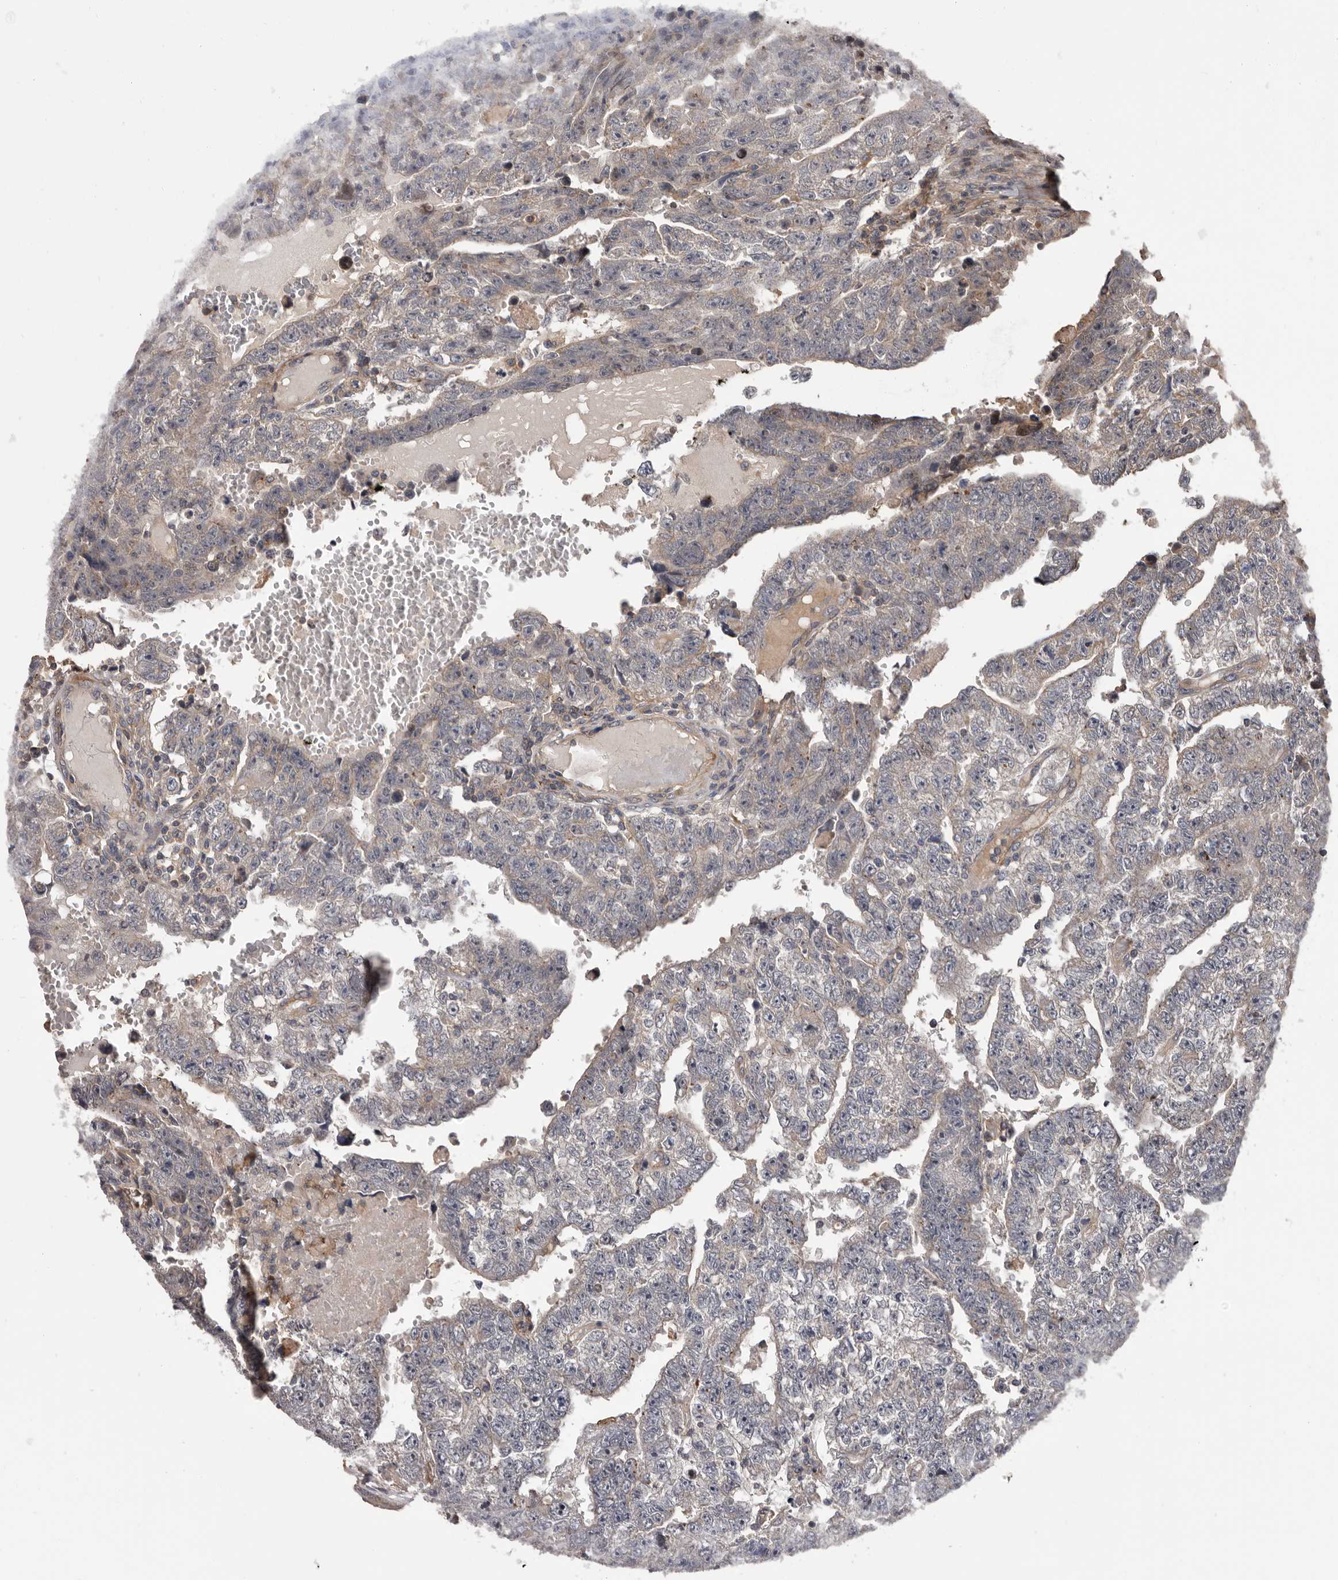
{"staining": {"intensity": "negative", "quantity": "none", "location": "none"}, "tissue": "testis cancer", "cell_type": "Tumor cells", "image_type": "cancer", "snomed": [{"axis": "morphology", "description": "Carcinoma, Embryonal, NOS"}, {"axis": "topography", "description": "Testis"}], "caption": "Immunohistochemistry (IHC) photomicrograph of neoplastic tissue: human embryonal carcinoma (testis) stained with DAB demonstrates no significant protein positivity in tumor cells.", "gene": "ADAMTS2", "patient": {"sex": "male", "age": 25}}